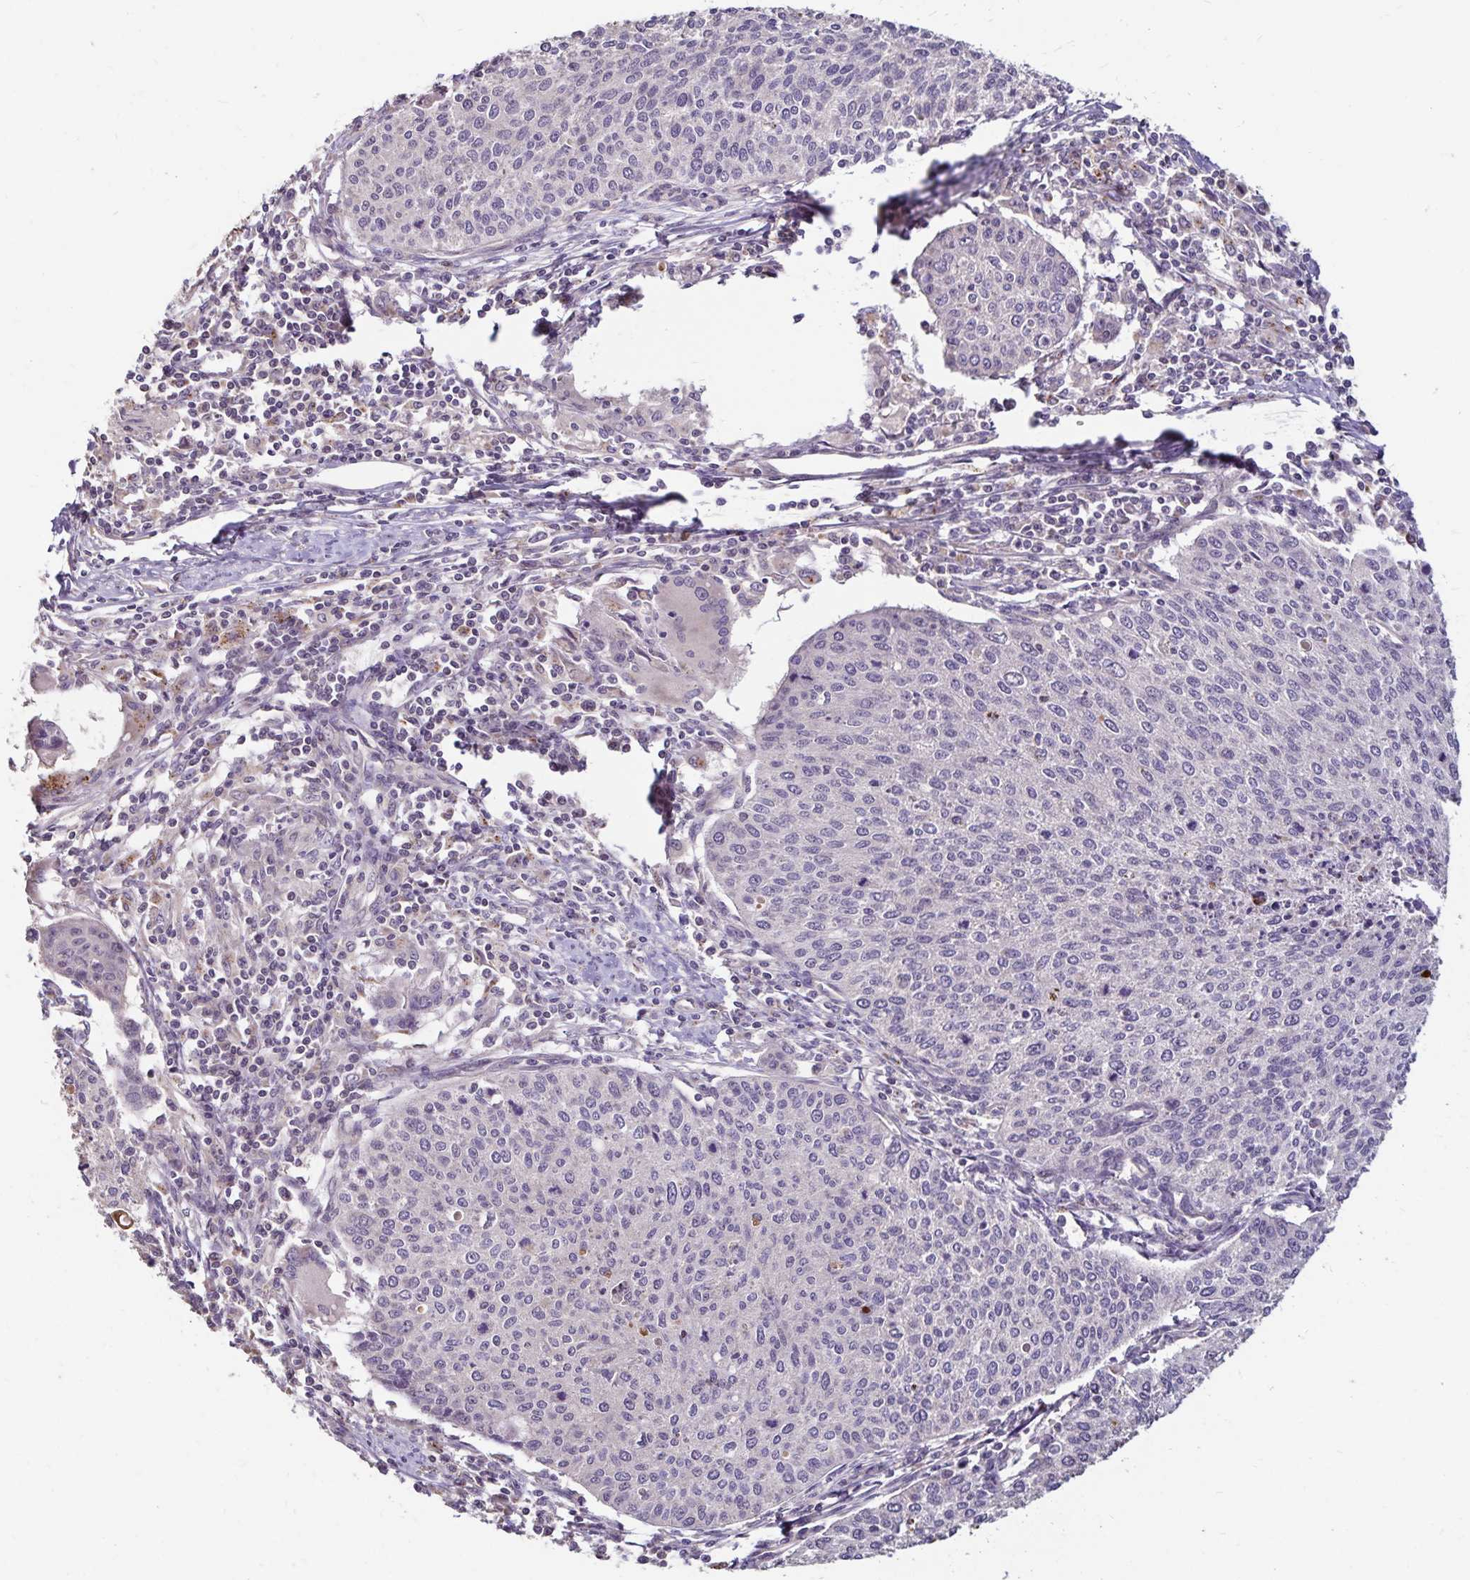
{"staining": {"intensity": "negative", "quantity": "none", "location": "none"}, "tissue": "cervical cancer", "cell_type": "Tumor cells", "image_type": "cancer", "snomed": [{"axis": "morphology", "description": "Squamous cell carcinoma, NOS"}, {"axis": "topography", "description": "Cervix"}], "caption": "High magnification brightfield microscopy of cervical squamous cell carcinoma stained with DAB (3,3'-diaminobenzidine) (brown) and counterstained with hematoxylin (blue): tumor cells show no significant positivity.", "gene": "EMC10", "patient": {"sex": "female", "age": 38}}